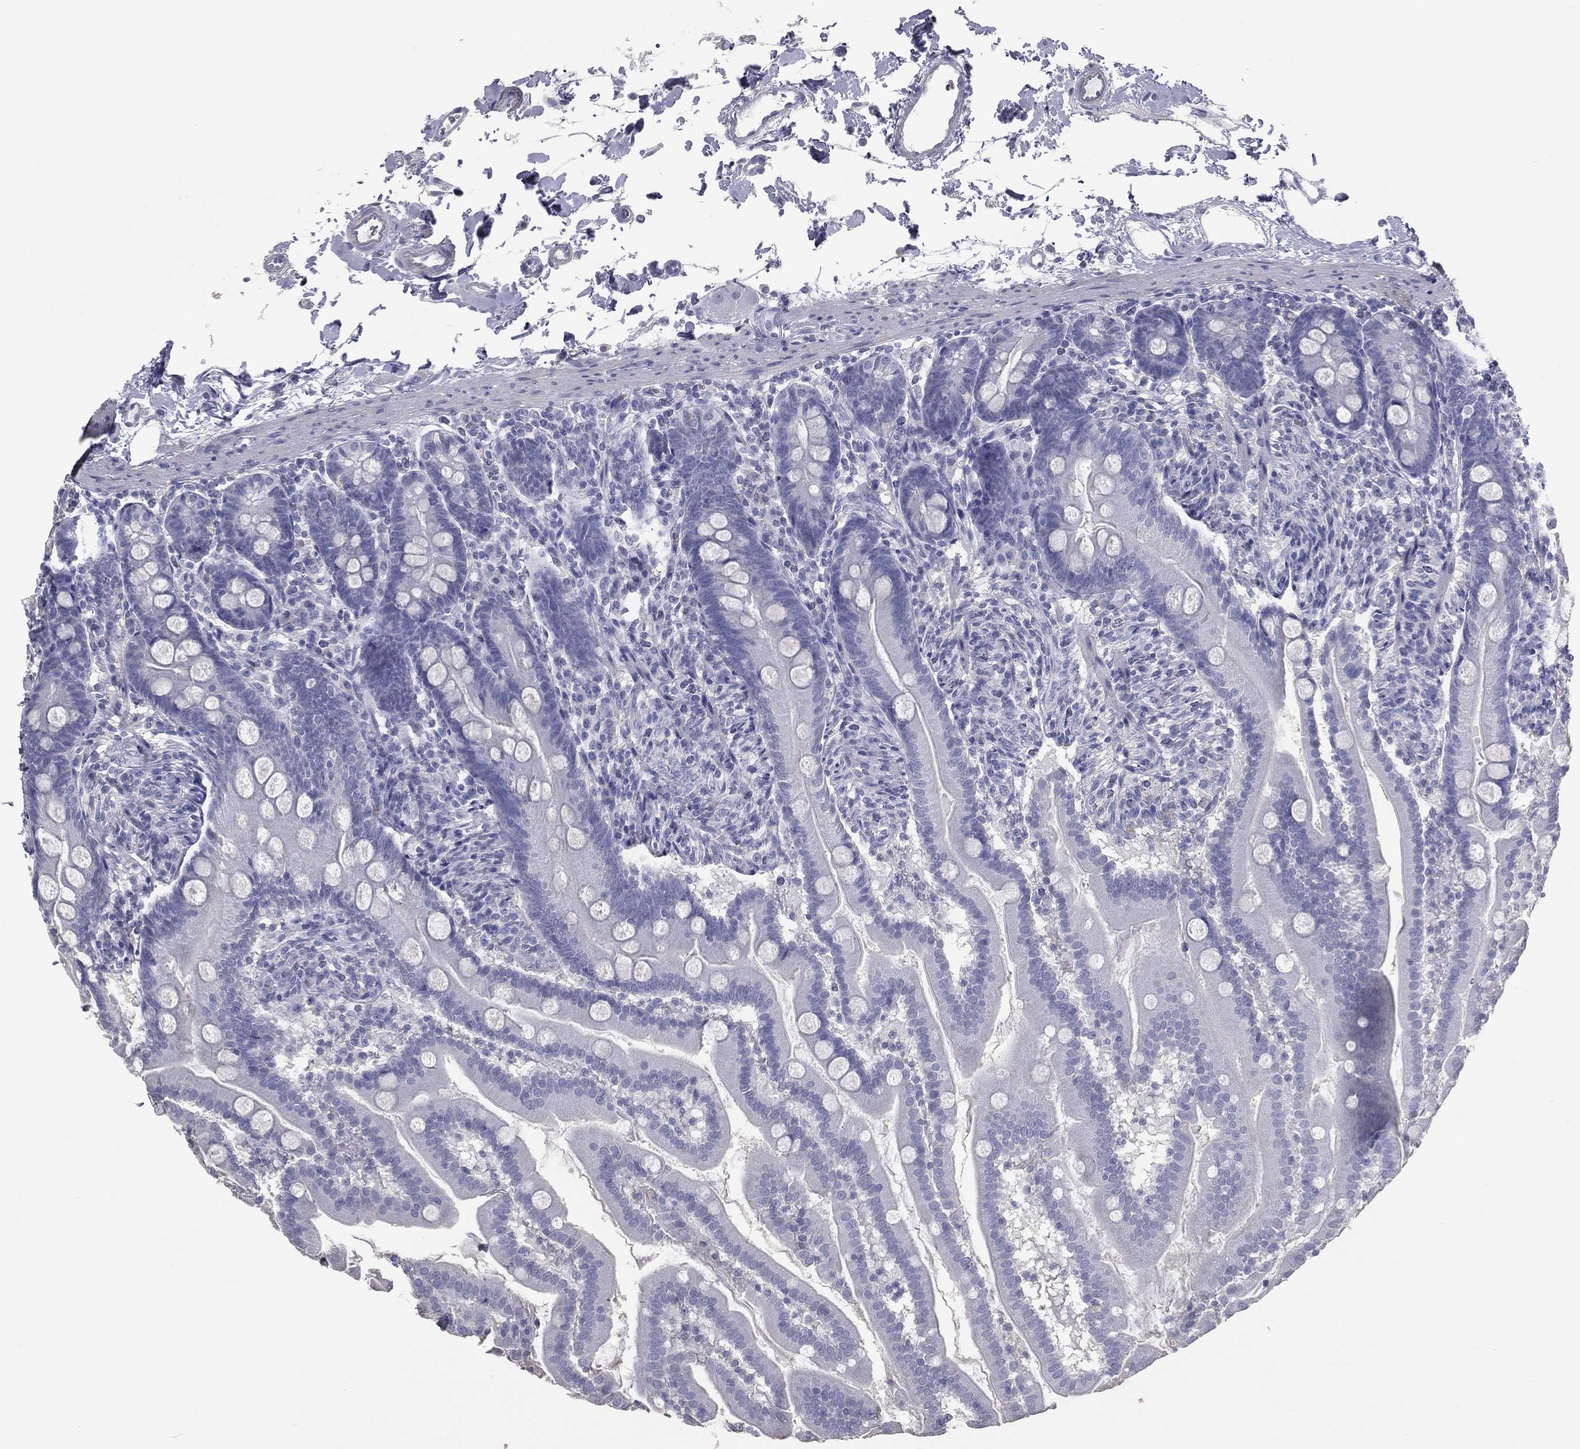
{"staining": {"intensity": "negative", "quantity": "none", "location": "none"}, "tissue": "small intestine", "cell_type": "Glandular cells", "image_type": "normal", "snomed": [{"axis": "morphology", "description": "Normal tissue, NOS"}, {"axis": "topography", "description": "Small intestine"}], "caption": "A photomicrograph of human small intestine is negative for staining in glandular cells. Nuclei are stained in blue.", "gene": "ESX1", "patient": {"sex": "female", "age": 44}}